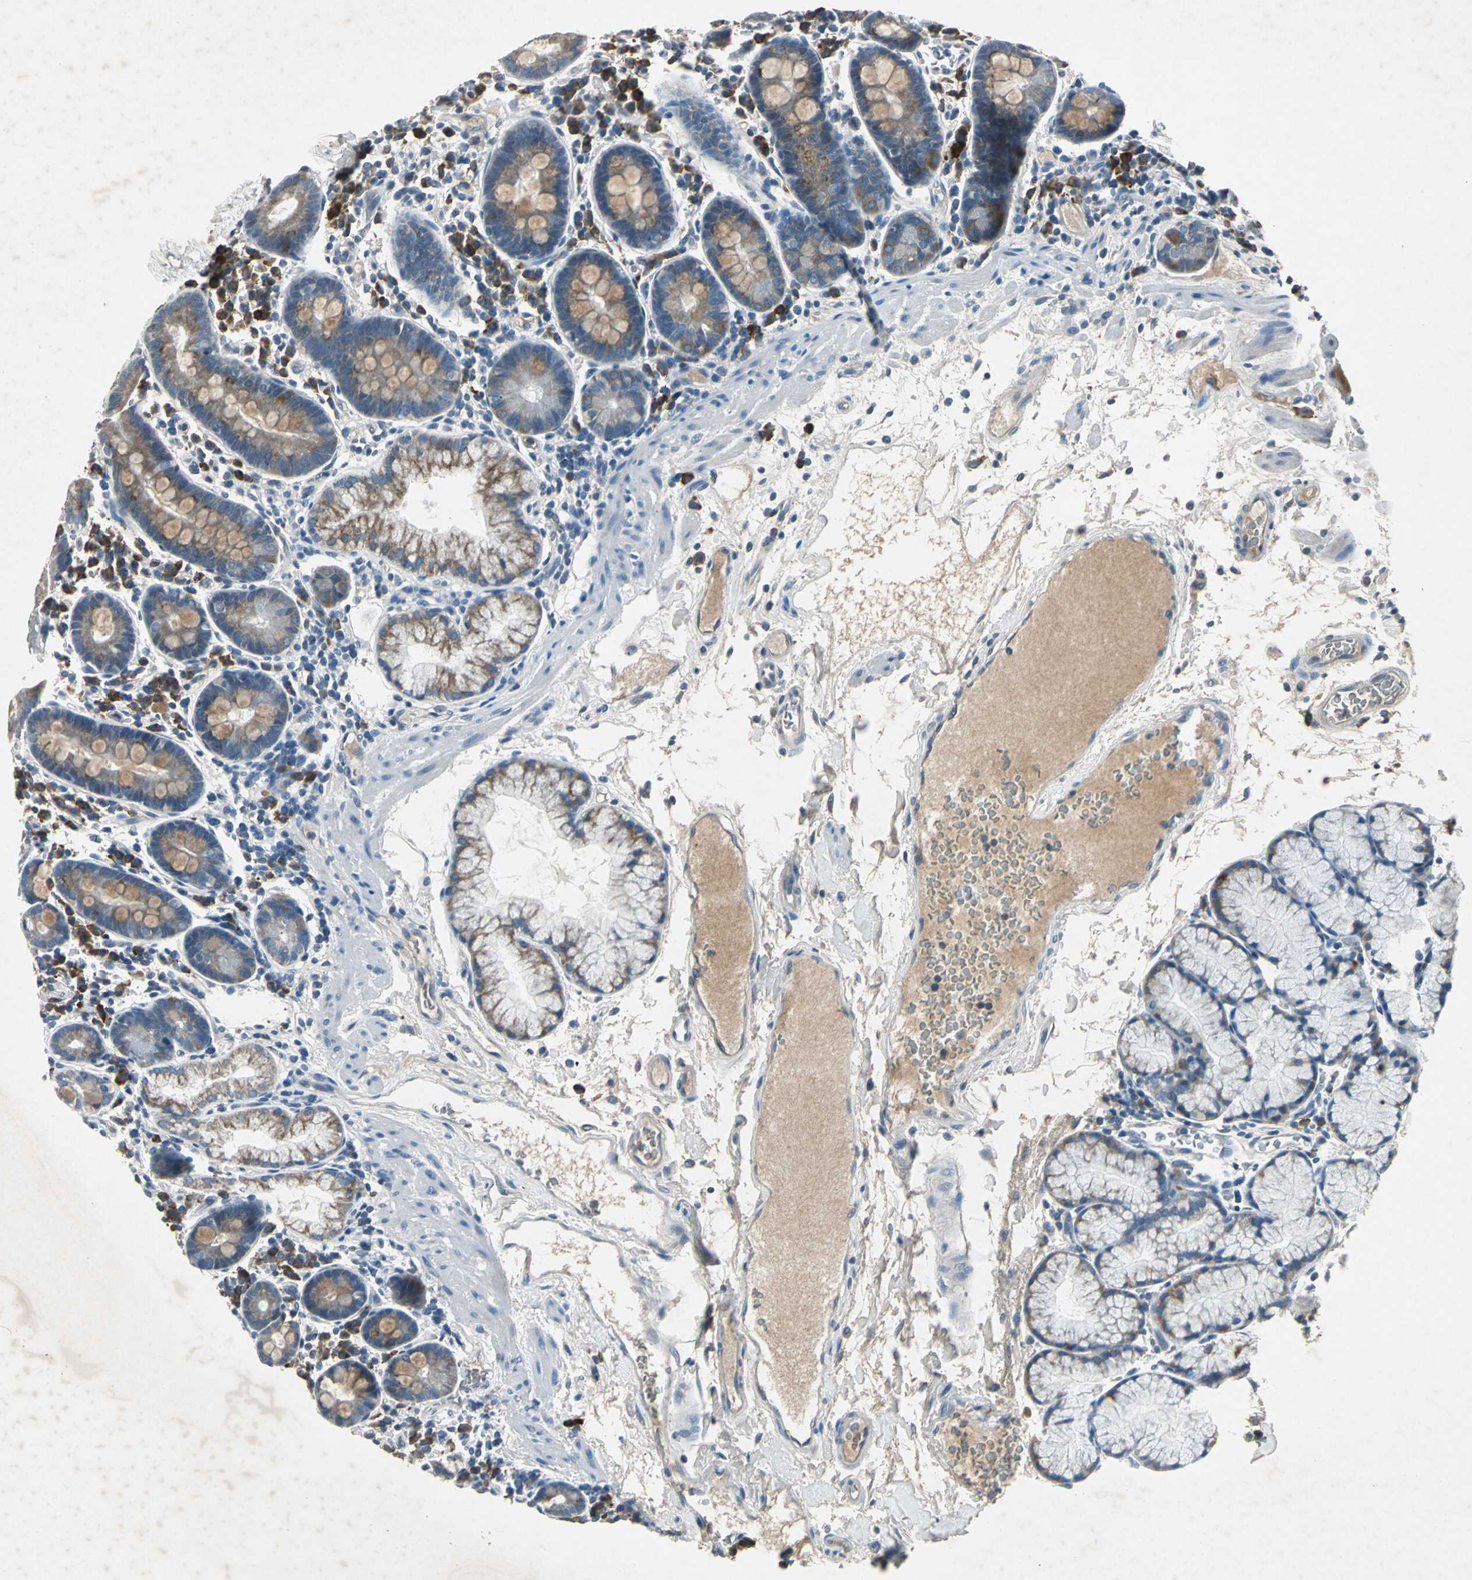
{"staining": {"intensity": "weak", "quantity": ">75%", "location": "cytoplasmic/membranous"}, "tissue": "duodenum", "cell_type": "Glandular cells", "image_type": "normal", "snomed": [{"axis": "morphology", "description": "Normal tissue, NOS"}, {"axis": "topography", "description": "Duodenum"}], "caption": "This is a photomicrograph of IHC staining of normal duodenum, which shows weak staining in the cytoplasmic/membranous of glandular cells.", "gene": "SLC2A13", "patient": {"sex": "male", "age": 50}}